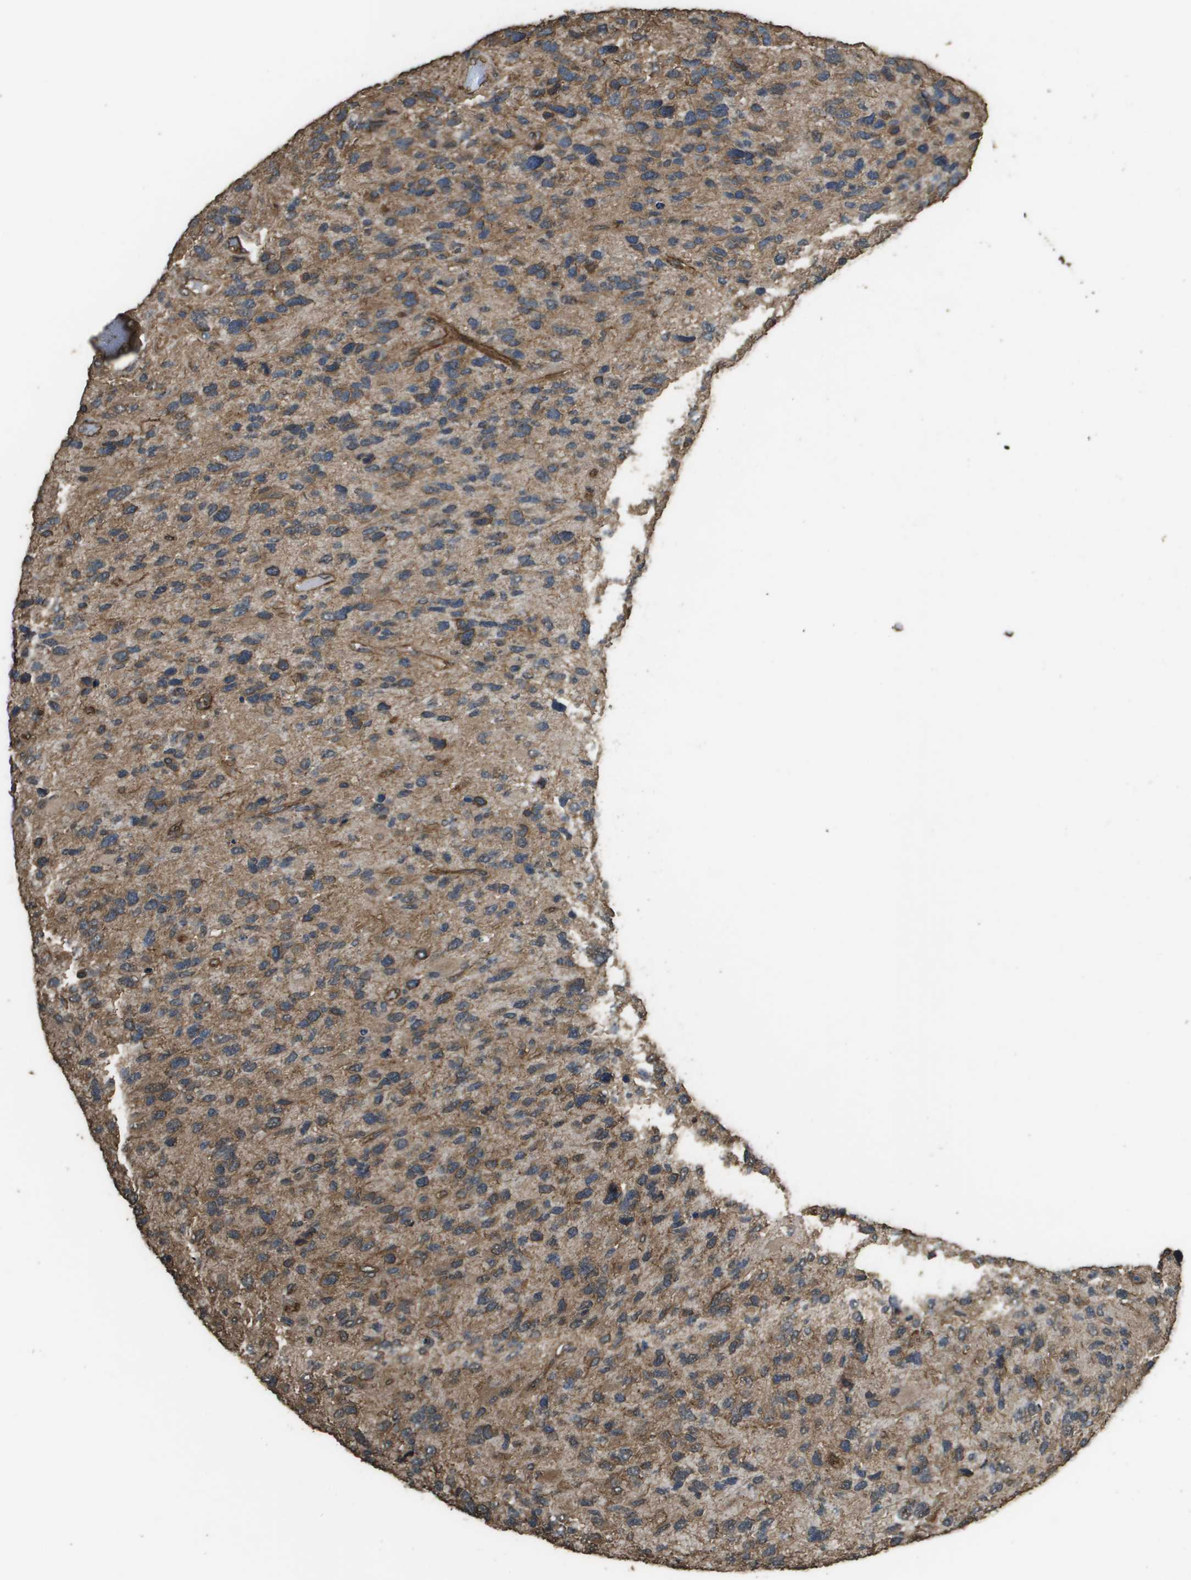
{"staining": {"intensity": "moderate", "quantity": ">75%", "location": "cytoplasmic/membranous"}, "tissue": "glioma", "cell_type": "Tumor cells", "image_type": "cancer", "snomed": [{"axis": "morphology", "description": "Glioma, malignant, High grade"}, {"axis": "topography", "description": "Brain"}], "caption": "An immunohistochemistry photomicrograph of tumor tissue is shown. Protein staining in brown shows moderate cytoplasmic/membranous positivity in malignant glioma (high-grade) within tumor cells.", "gene": "AAMP", "patient": {"sex": "female", "age": 58}}